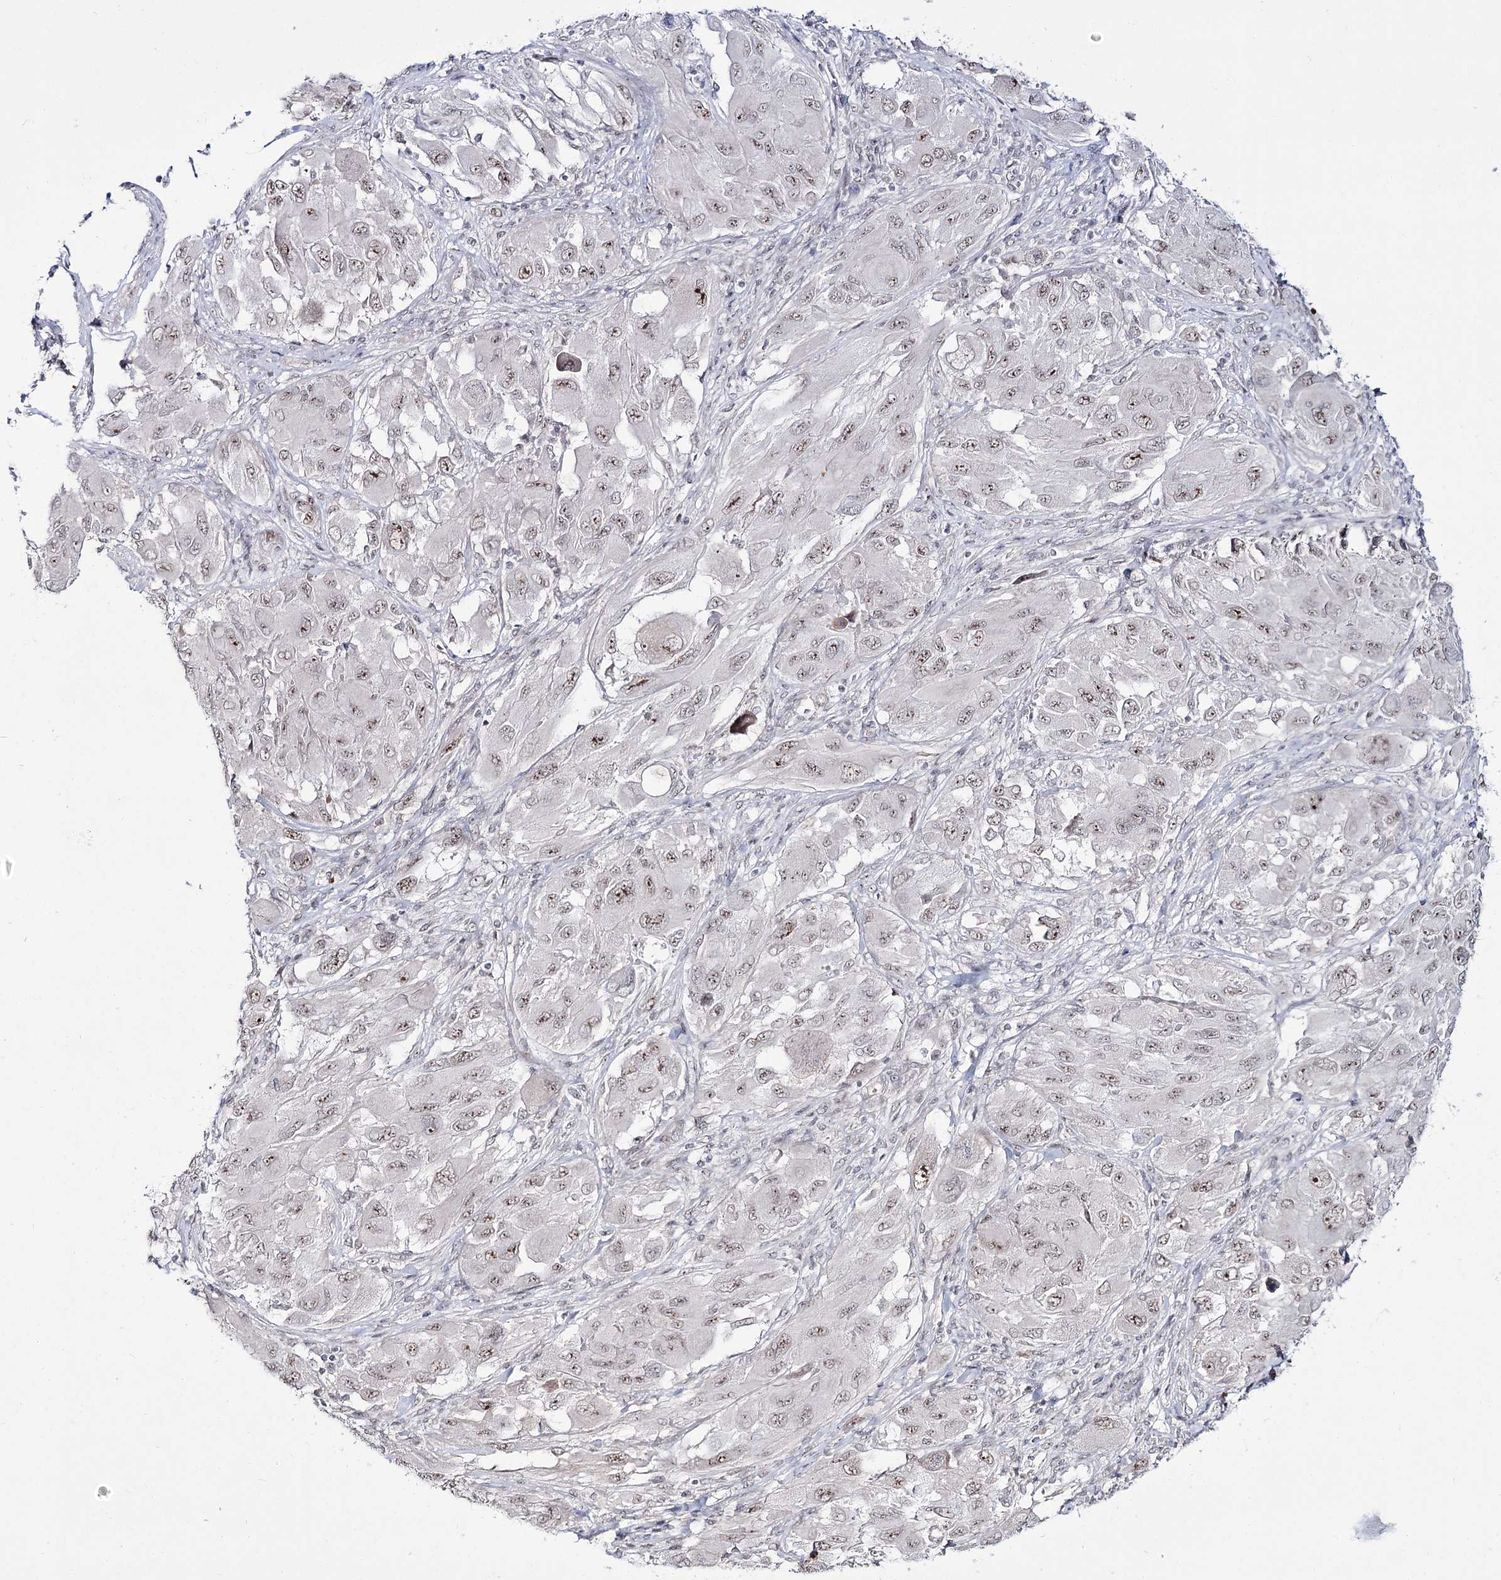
{"staining": {"intensity": "moderate", "quantity": "25%-75%", "location": "nuclear"}, "tissue": "melanoma", "cell_type": "Tumor cells", "image_type": "cancer", "snomed": [{"axis": "morphology", "description": "Malignant melanoma, NOS"}, {"axis": "topography", "description": "Skin"}], "caption": "DAB immunohistochemical staining of human malignant melanoma reveals moderate nuclear protein positivity in about 25%-75% of tumor cells.", "gene": "RRP9", "patient": {"sex": "female", "age": 91}}